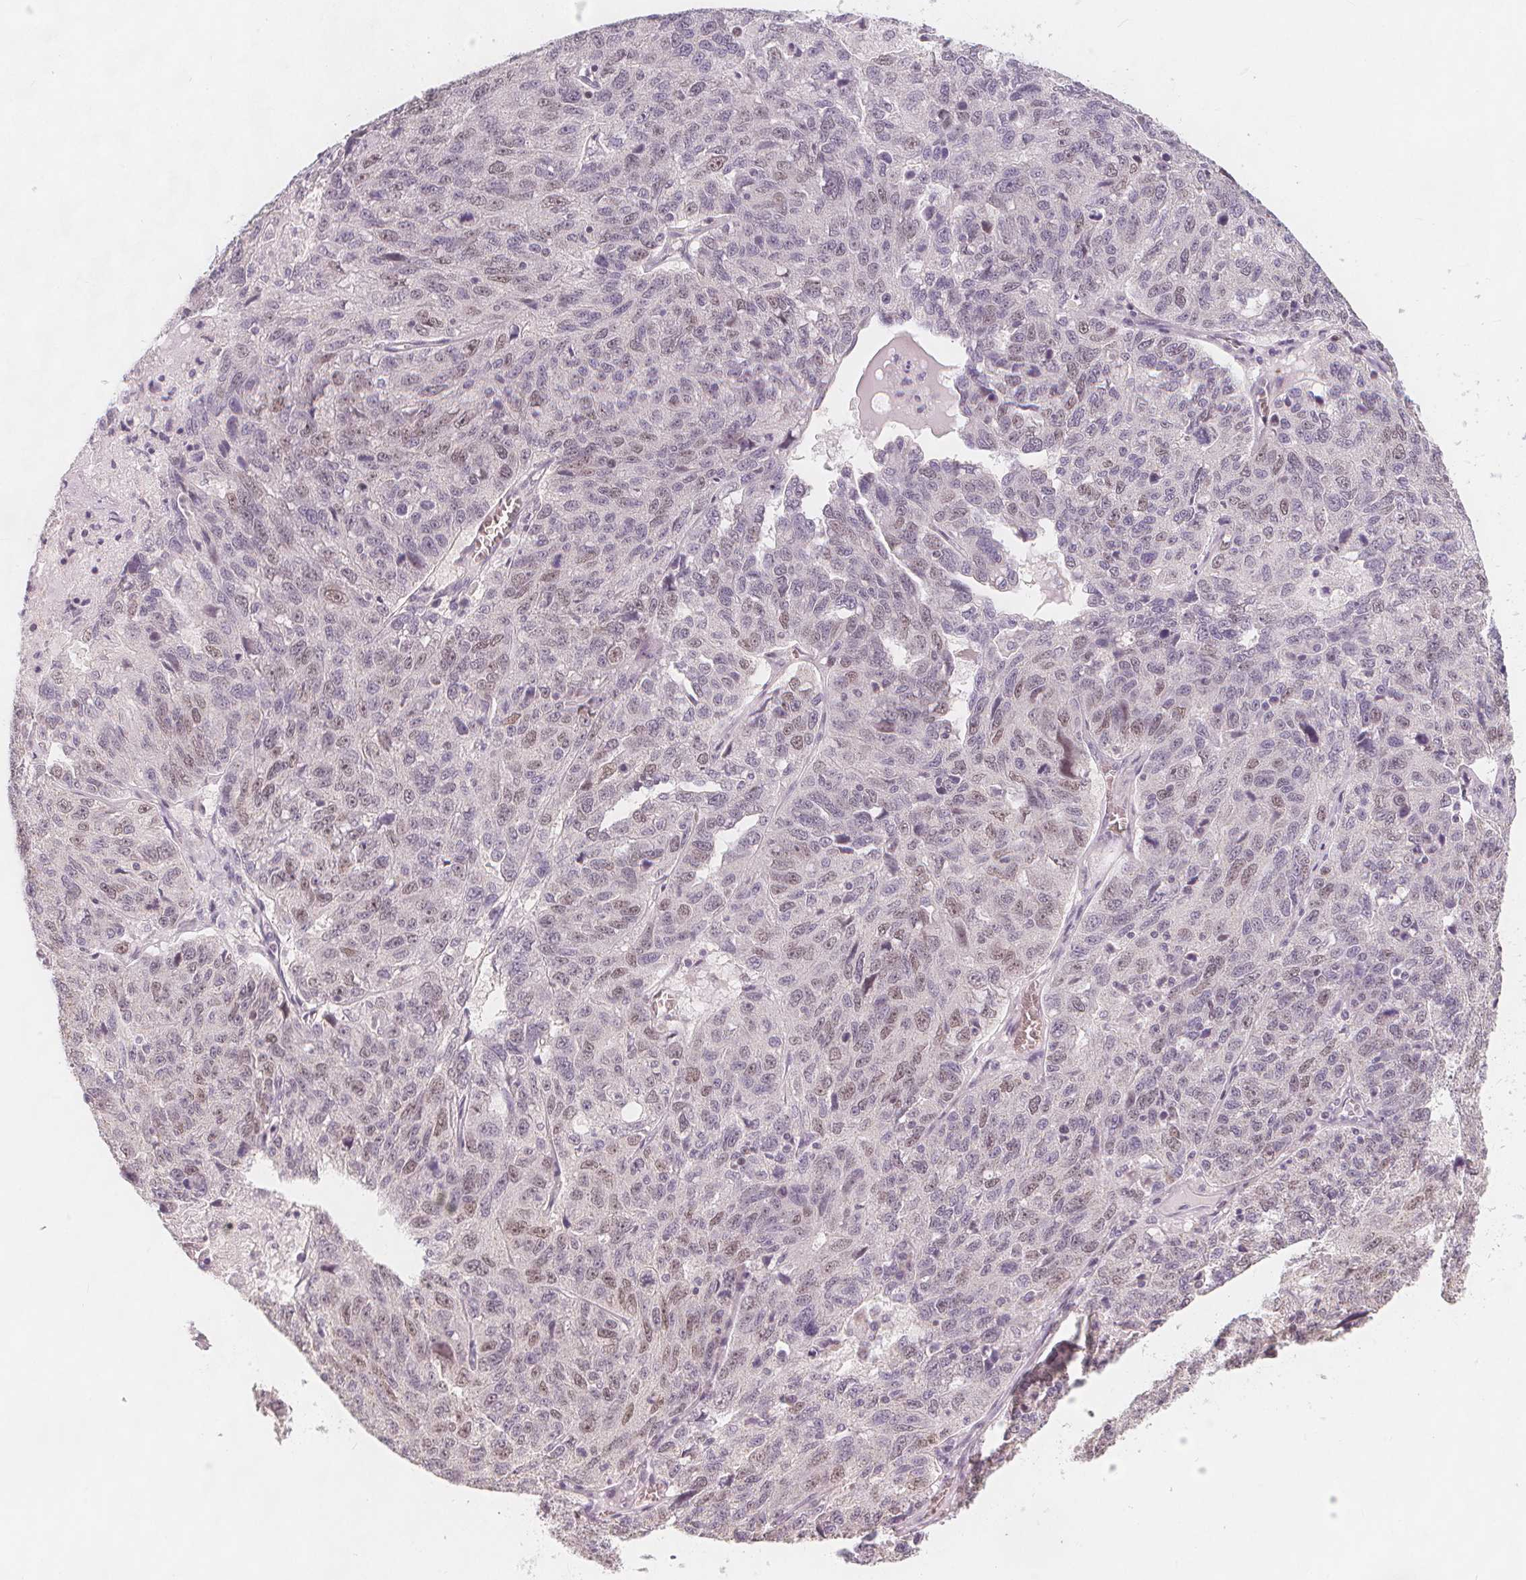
{"staining": {"intensity": "negative", "quantity": "none", "location": "none"}, "tissue": "ovarian cancer", "cell_type": "Tumor cells", "image_type": "cancer", "snomed": [{"axis": "morphology", "description": "Cystadenocarcinoma, serous, NOS"}, {"axis": "topography", "description": "Ovary"}], "caption": "The IHC image has no significant expression in tumor cells of ovarian cancer tissue. (DAB (3,3'-diaminobenzidine) immunohistochemistry visualized using brightfield microscopy, high magnification).", "gene": "TIPIN", "patient": {"sex": "female", "age": 71}}